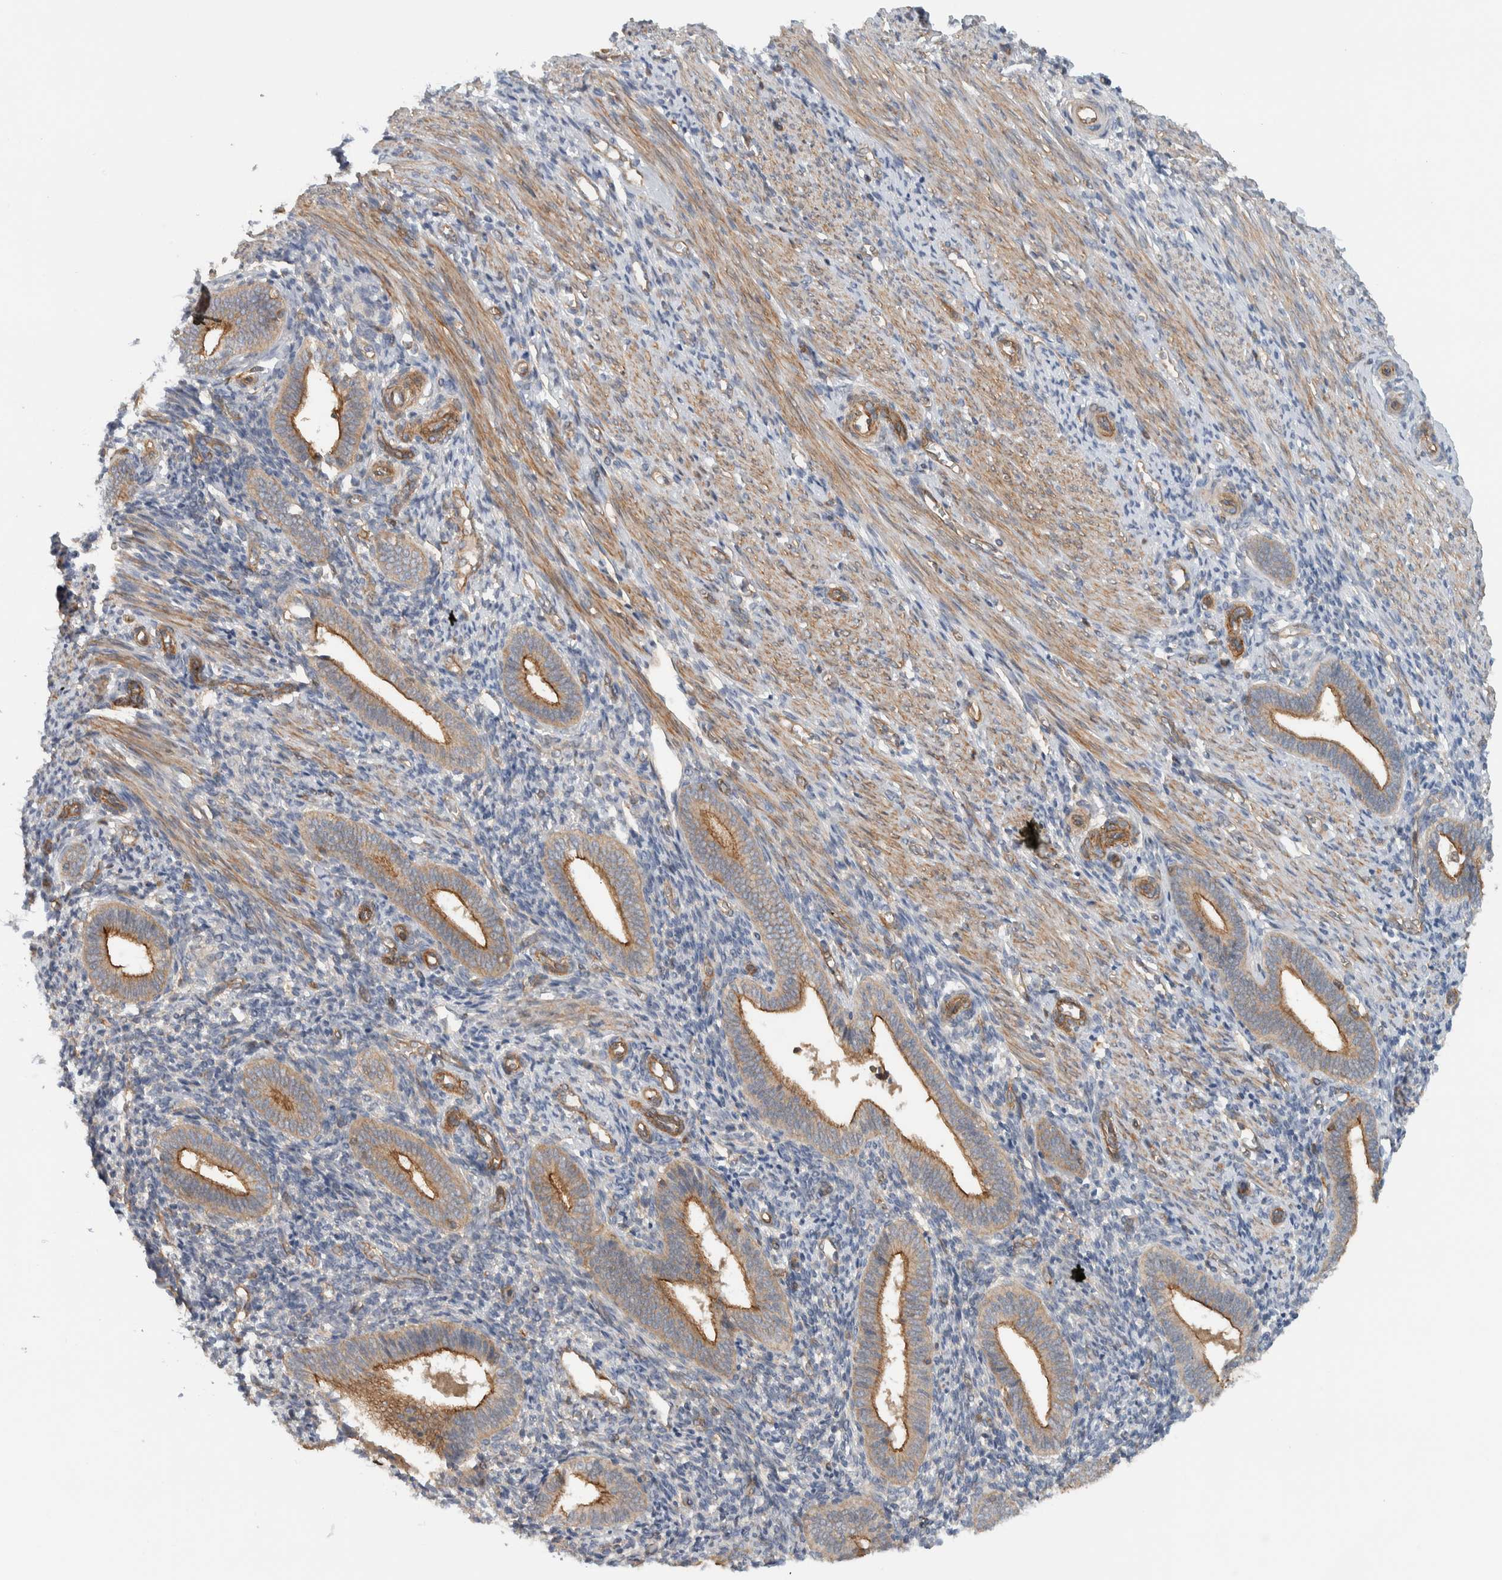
{"staining": {"intensity": "weak", "quantity": "<25%", "location": "cytoplasmic/membranous"}, "tissue": "endometrium", "cell_type": "Cells in endometrial stroma", "image_type": "normal", "snomed": [{"axis": "morphology", "description": "Normal tissue, NOS"}, {"axis": "topography", "description": "Uterus"}, {"axis": "topography", "description": "Endometrium"}], "caption": "Immunohistochemistry of benign human endometrium exhibits no expression in cells in endometrial stroma. Nuclei are stained in blue.", "gene": "MPRIP", "patient": {"sex": "female", "age": 33}}